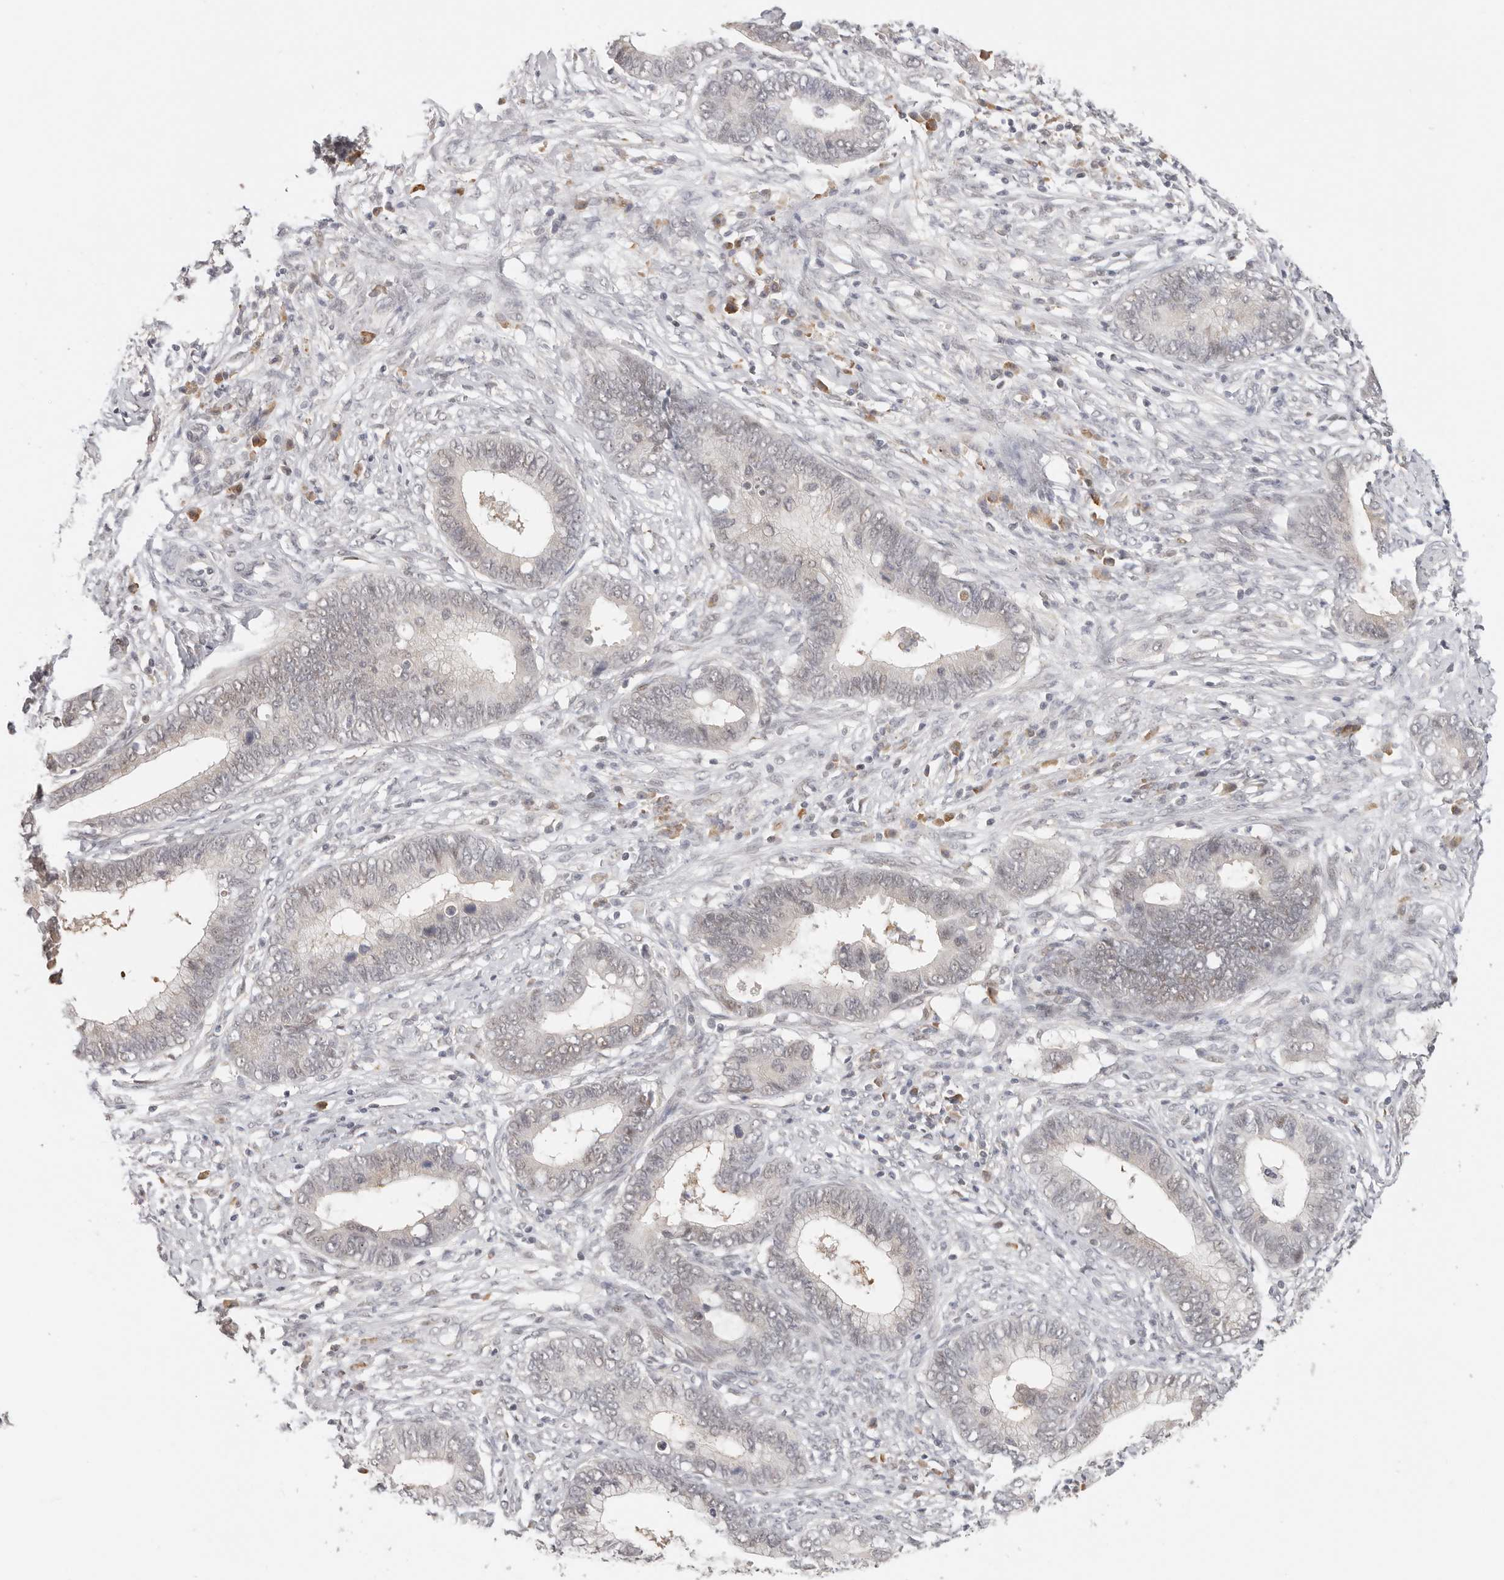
{"staining": {"intensity": "weak", "quantity": "<25%", "location": "nuclear"}, "tissue": "cervical cancer", "cell_type": "Tumor cells", "image_type": "cancer", "snomed": [{"axis": "morphology", "description": "Adenocarcinoma, NOS"}, {"axis": "topography", "description": "Cervix"}], "caption": "Immunohistochemistry micrograph of cervical cancer stained for a protein (brown), which displays no staining in tumor cells. Nuclei are stained in blue.", "gene": "LARP7", "patient": {"sex": "female", "age": 44}}